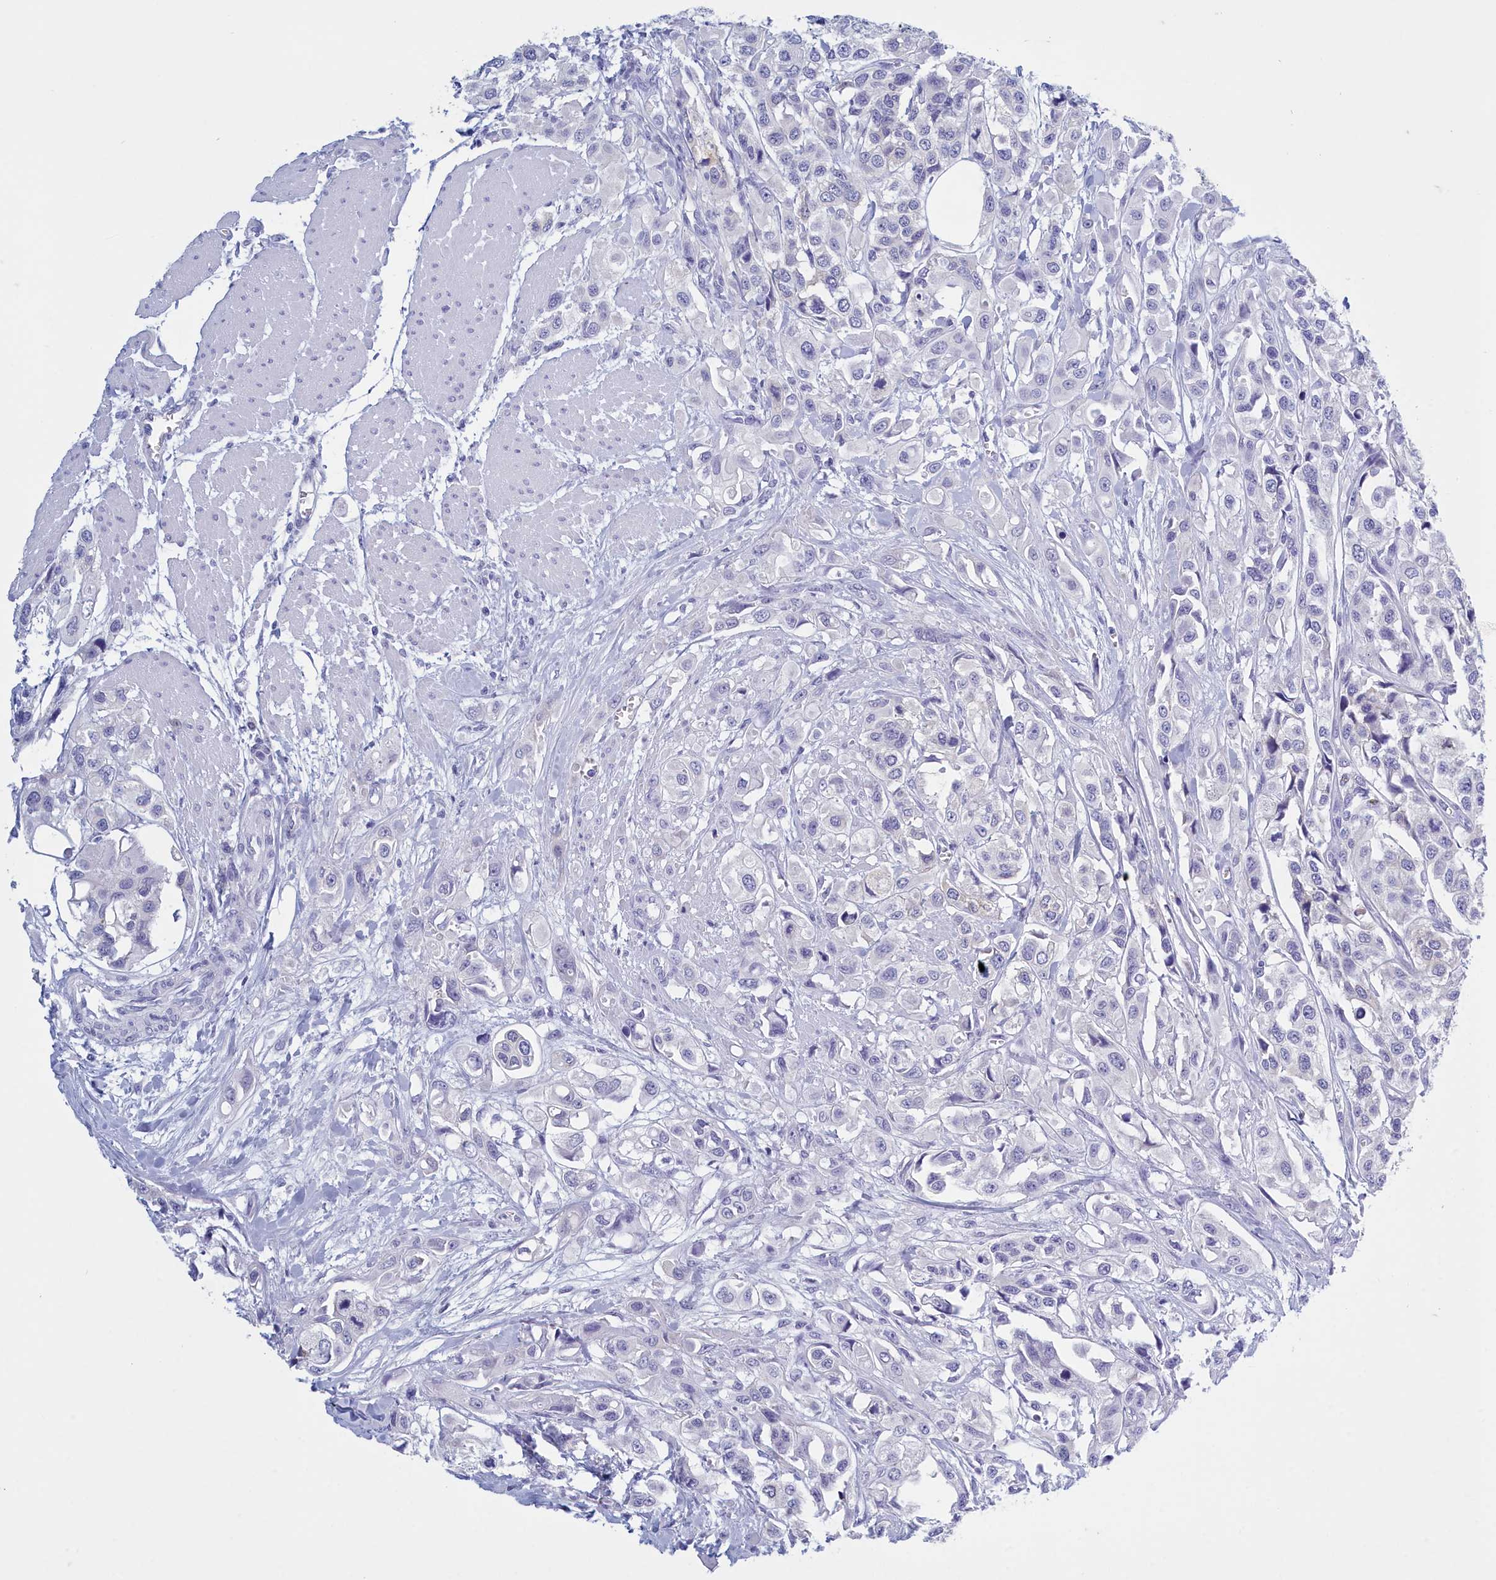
{"staining": {"intensity": "negative", "quantity": "none", "location": "none"}, "tissue": "urothelial cancer", "cell_type": "Tumor cells", "image_type": "cancer", "snomed": [{"axis": "morphology", "description": "Urothelial carcinoma, High grade"}, {"axis": "topography", "description": "Urinary bladder"}], "caption": "Immunohistochemical staining of human urothelial carcinoma (high-grade) displays no significant expression in tumor cells.", "gene": "TMEM97", "patient": {"sex": "male", "age": 67}}